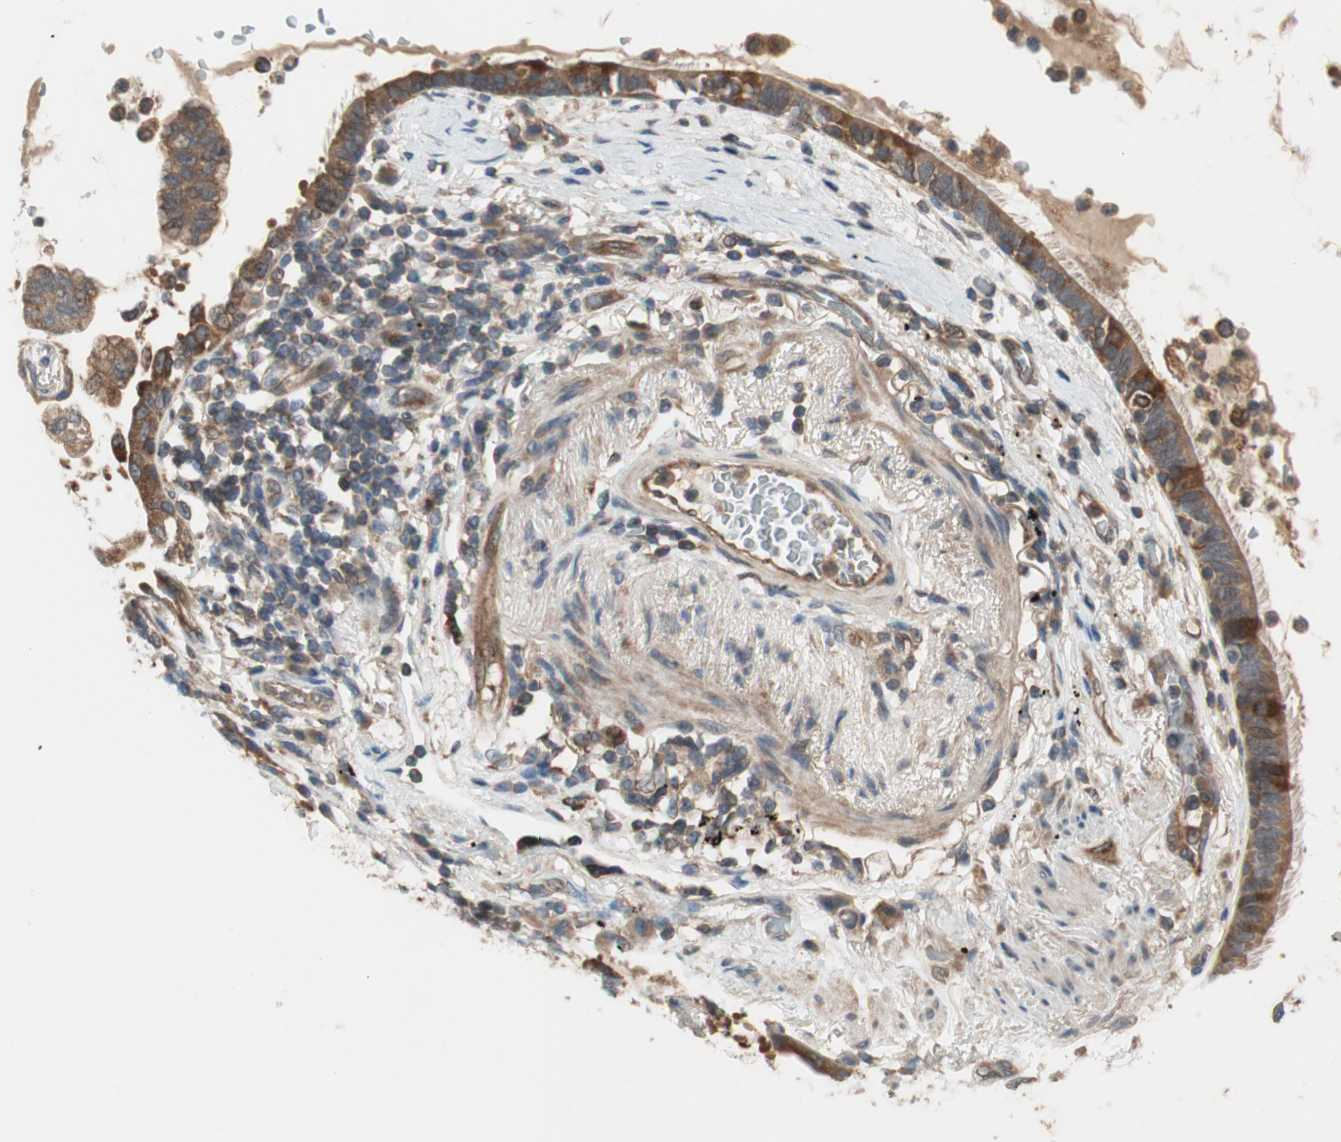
{"staining": {"intensity": "moderate", "quantity": ">75%", "location": "cytoplasmic/membranous"}, "tissue": "lung cancer", "cell_type": "Tumor cells", "image_type": "cancer", "snomed": [{"axis": "morphology", "description": "Adenocarcinoma, NOS"}, {"axis": "topography", "description": "Lung"}], "caption": "Immunohistochemistry (IHC) photomicrograph of neoplastic tissue: lung cancer stained using immunohistochemistry (IHC) displays medium levels of moderate protein expression localized specifically in the cytoplasmic/membranous of tumor cells, appearing as a cytoplasmic/membranous brown color.", "gene": "ATP6AP2", "patient": {"sex": "female", "age": 70}}